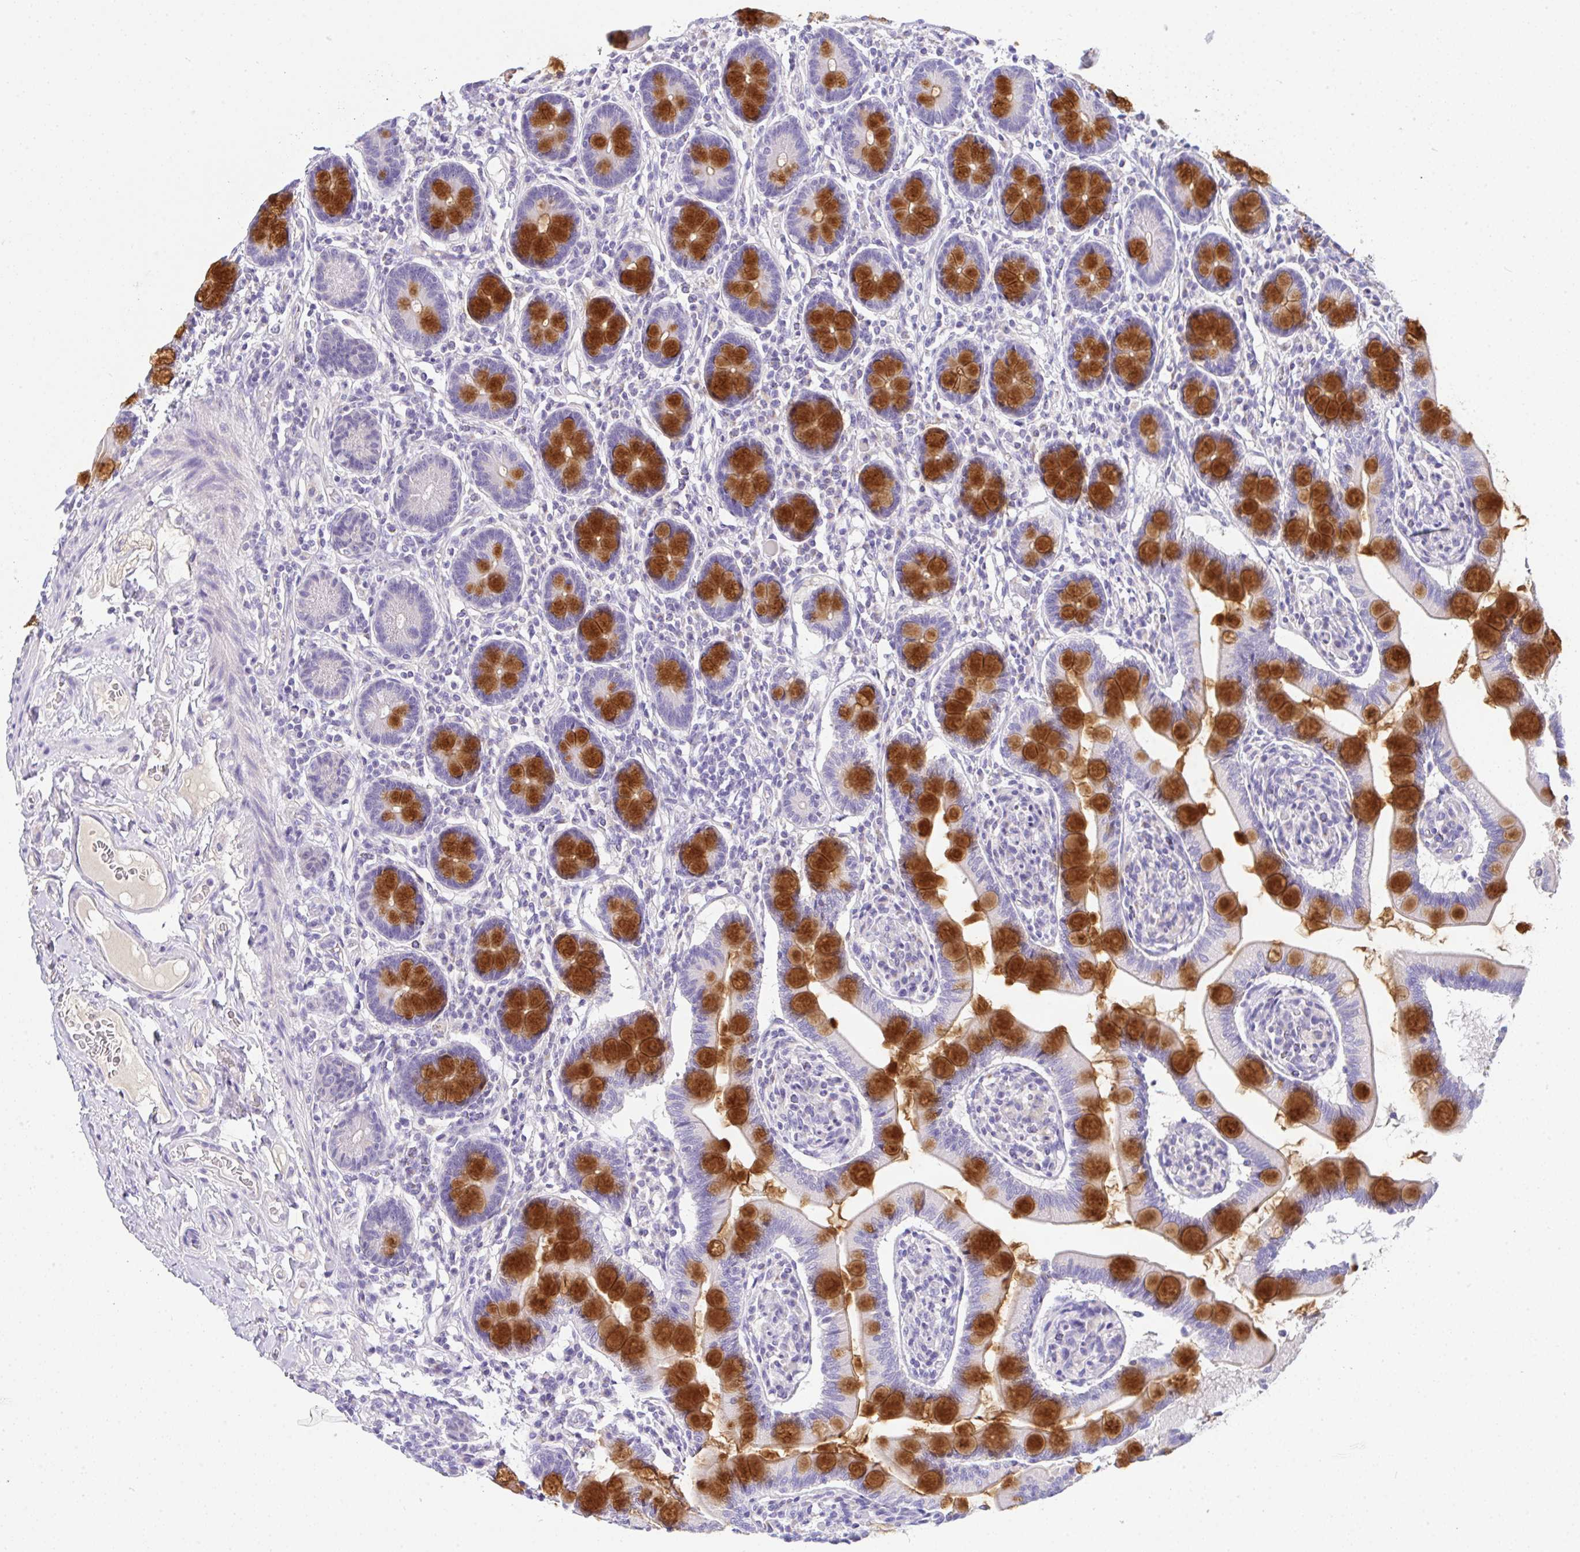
{"staining": {"intensity": "strong", "quantity": "<25%", "location": "cytoplasmic/membranous"}, "tissue": "small intestine", "cell_type": "Glandular cells", "image_type": "normal", "snomed": [{"axis": "morphology", "description": "Normal tissue, NOS"}, {"axis": "topography", "description": "Small intestine"}], "caption": "High-magnification brightfield microscopy of normal small intestine stained with DAB (3,3'-diaminobenzidine) (brown) and counterstained with hematoxylin (blue). glandular cells exhibit strong cytoplasmic/membranous expression is appreciated in approximately<25% of cells.", "gene": "SERPINE3", "patient": {"sex": "female", "age": 64}}